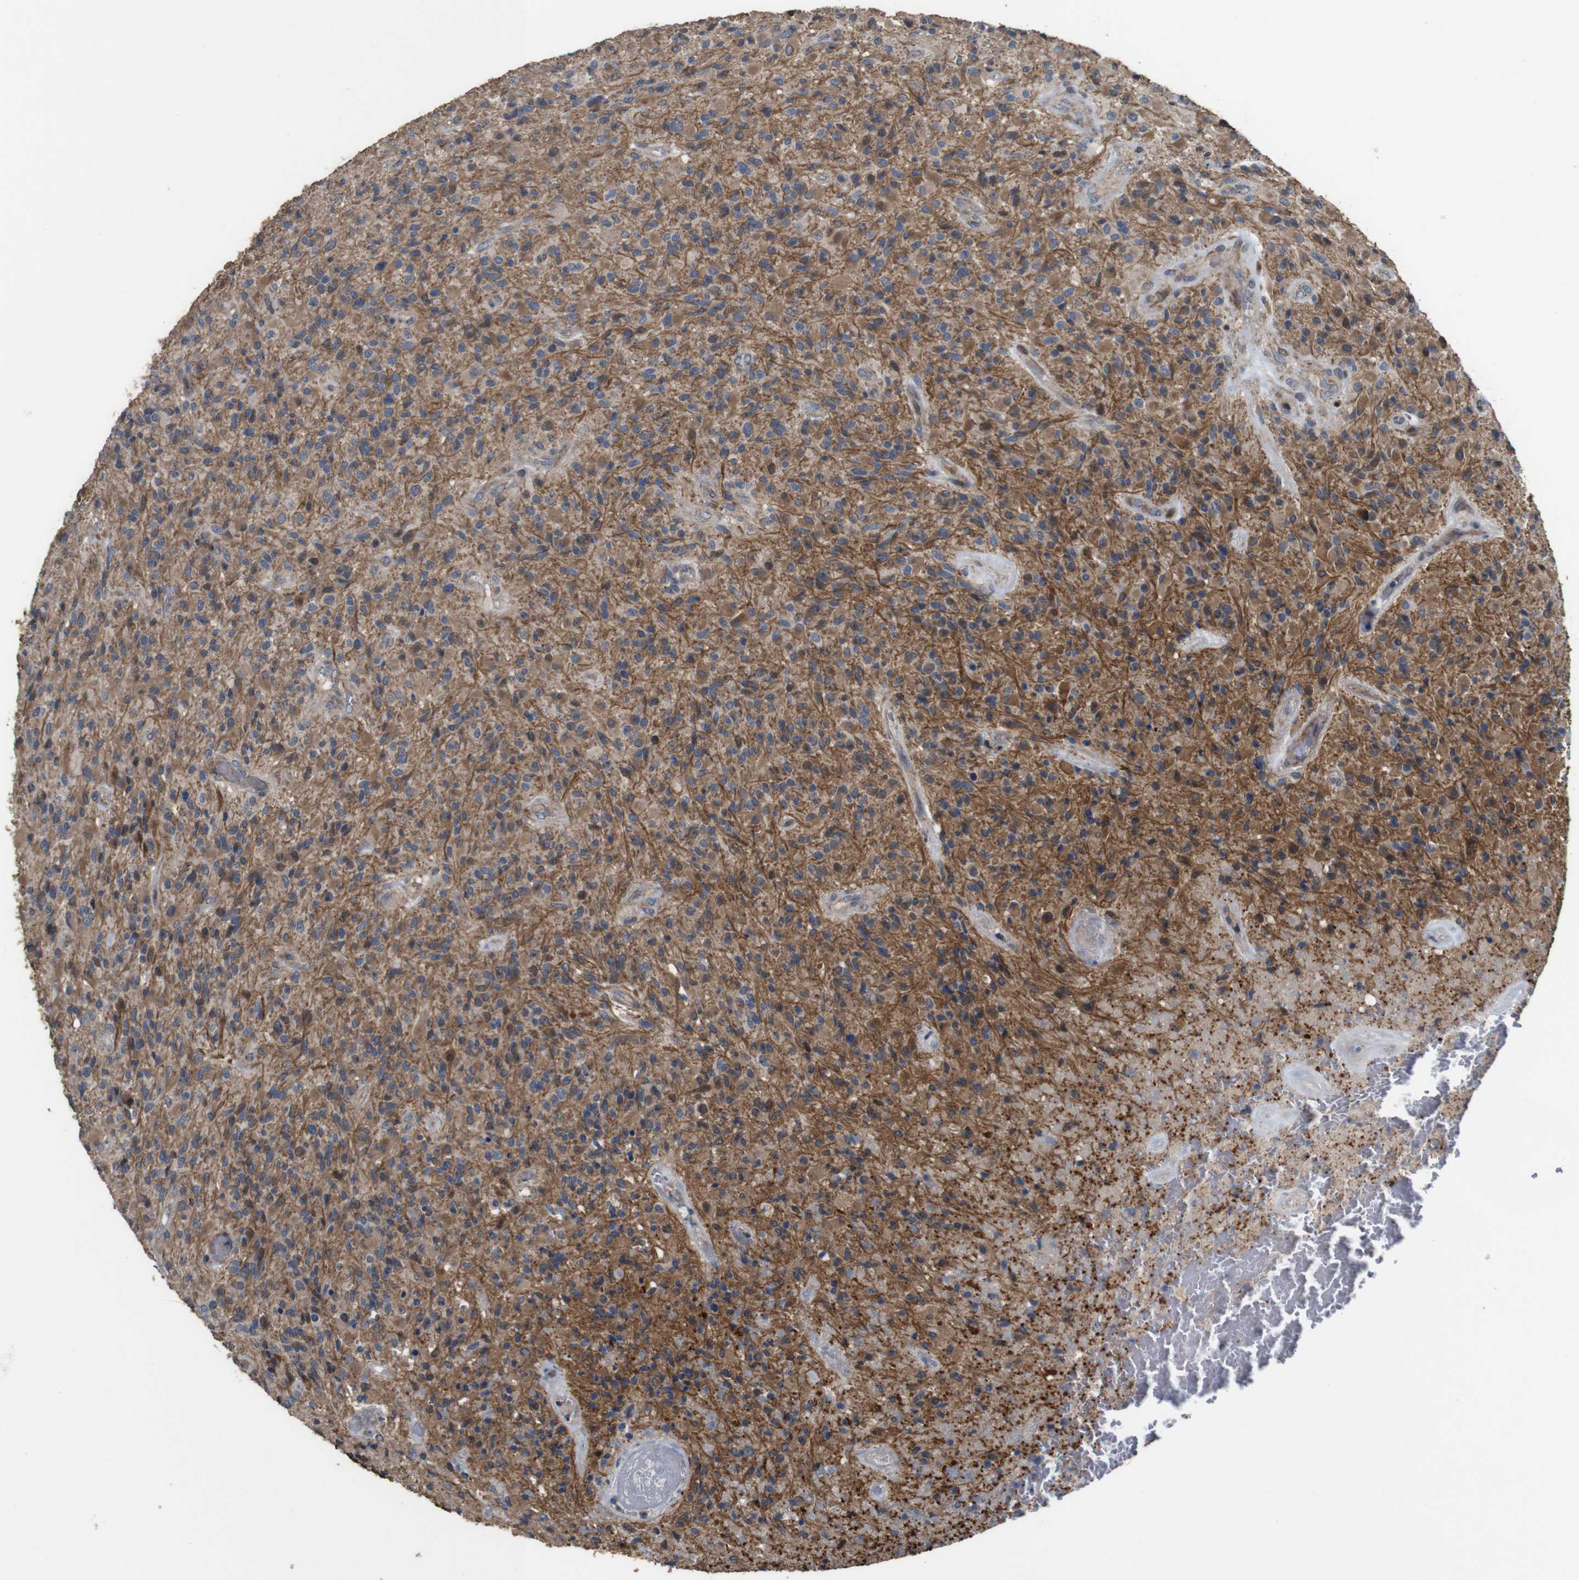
{"staining": {"intensity": "moderate", "quantity": ">75%", "location": "cytoplasmic/membranous"}, "tissue": "glioma", "cell_type": "Tumor cells", "image_type": "cancer", "snomed": [{"axis": "morphology", "description": "Glioma, malignant, High grade"}, {"axis": "topography", "description": "Brain"}], "caption": "Glioma tissue shows moderate cytoplasmic/membranous staining in about >75% of tumor cells", "gene": "SNN", "patient": {"sex": "male", "age": 71}}